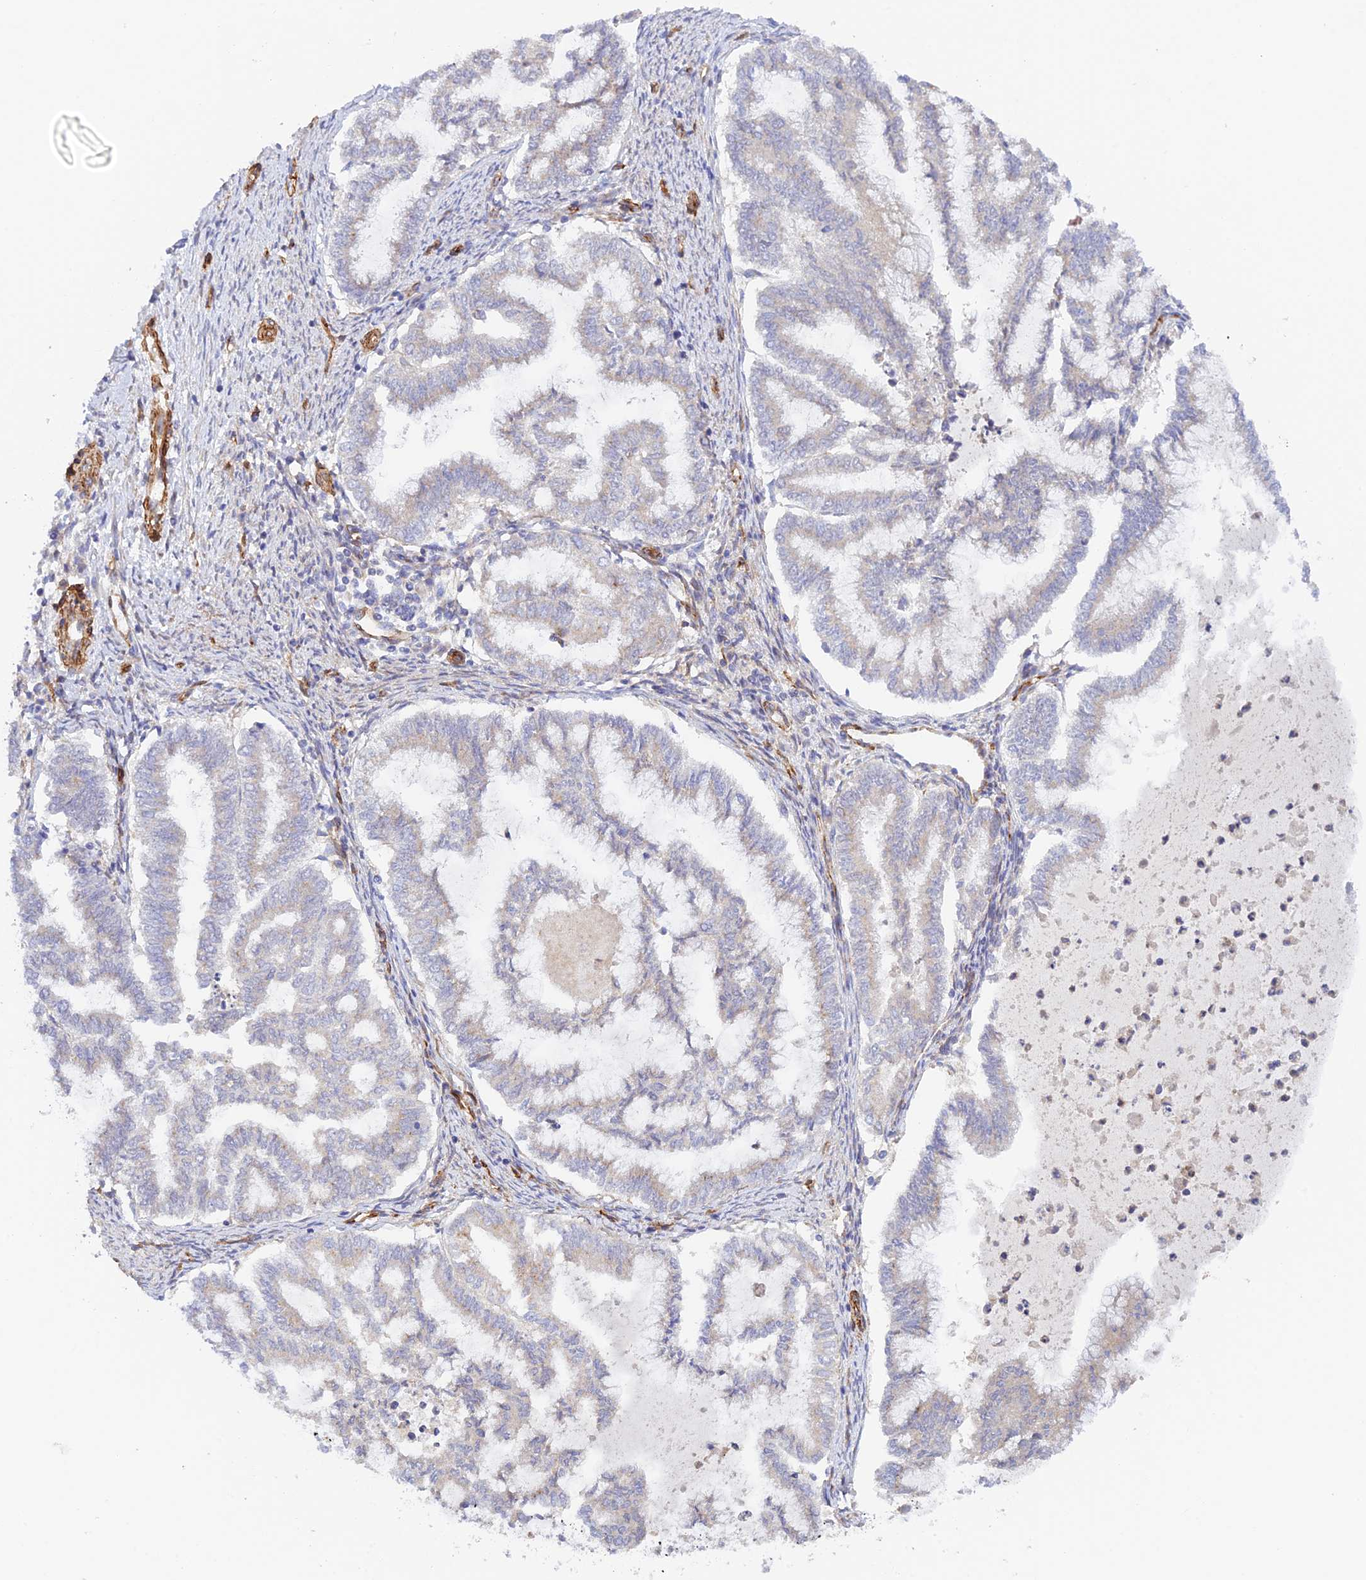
{"staining": {"intensity": "weak", "quantity": "<25%", "location": "cytoplasmic/membranous"}, "tissue": "endometrial cancer", "cell_type": "Tumor cells", "image_type": "cancer", "snomed": [{"axis": "morphology", "description": "Adenocarcinoma, NOS"}, {"axis": "topography", "description": "Endometrium"}], "caption": "DAB immunohistochemical staining of human endometrial cancer (adenocarcinoma) shows no significant staining in tumor cells.", "gene": "MYO9A", "patient": {"sex": "female", "age": 79}}